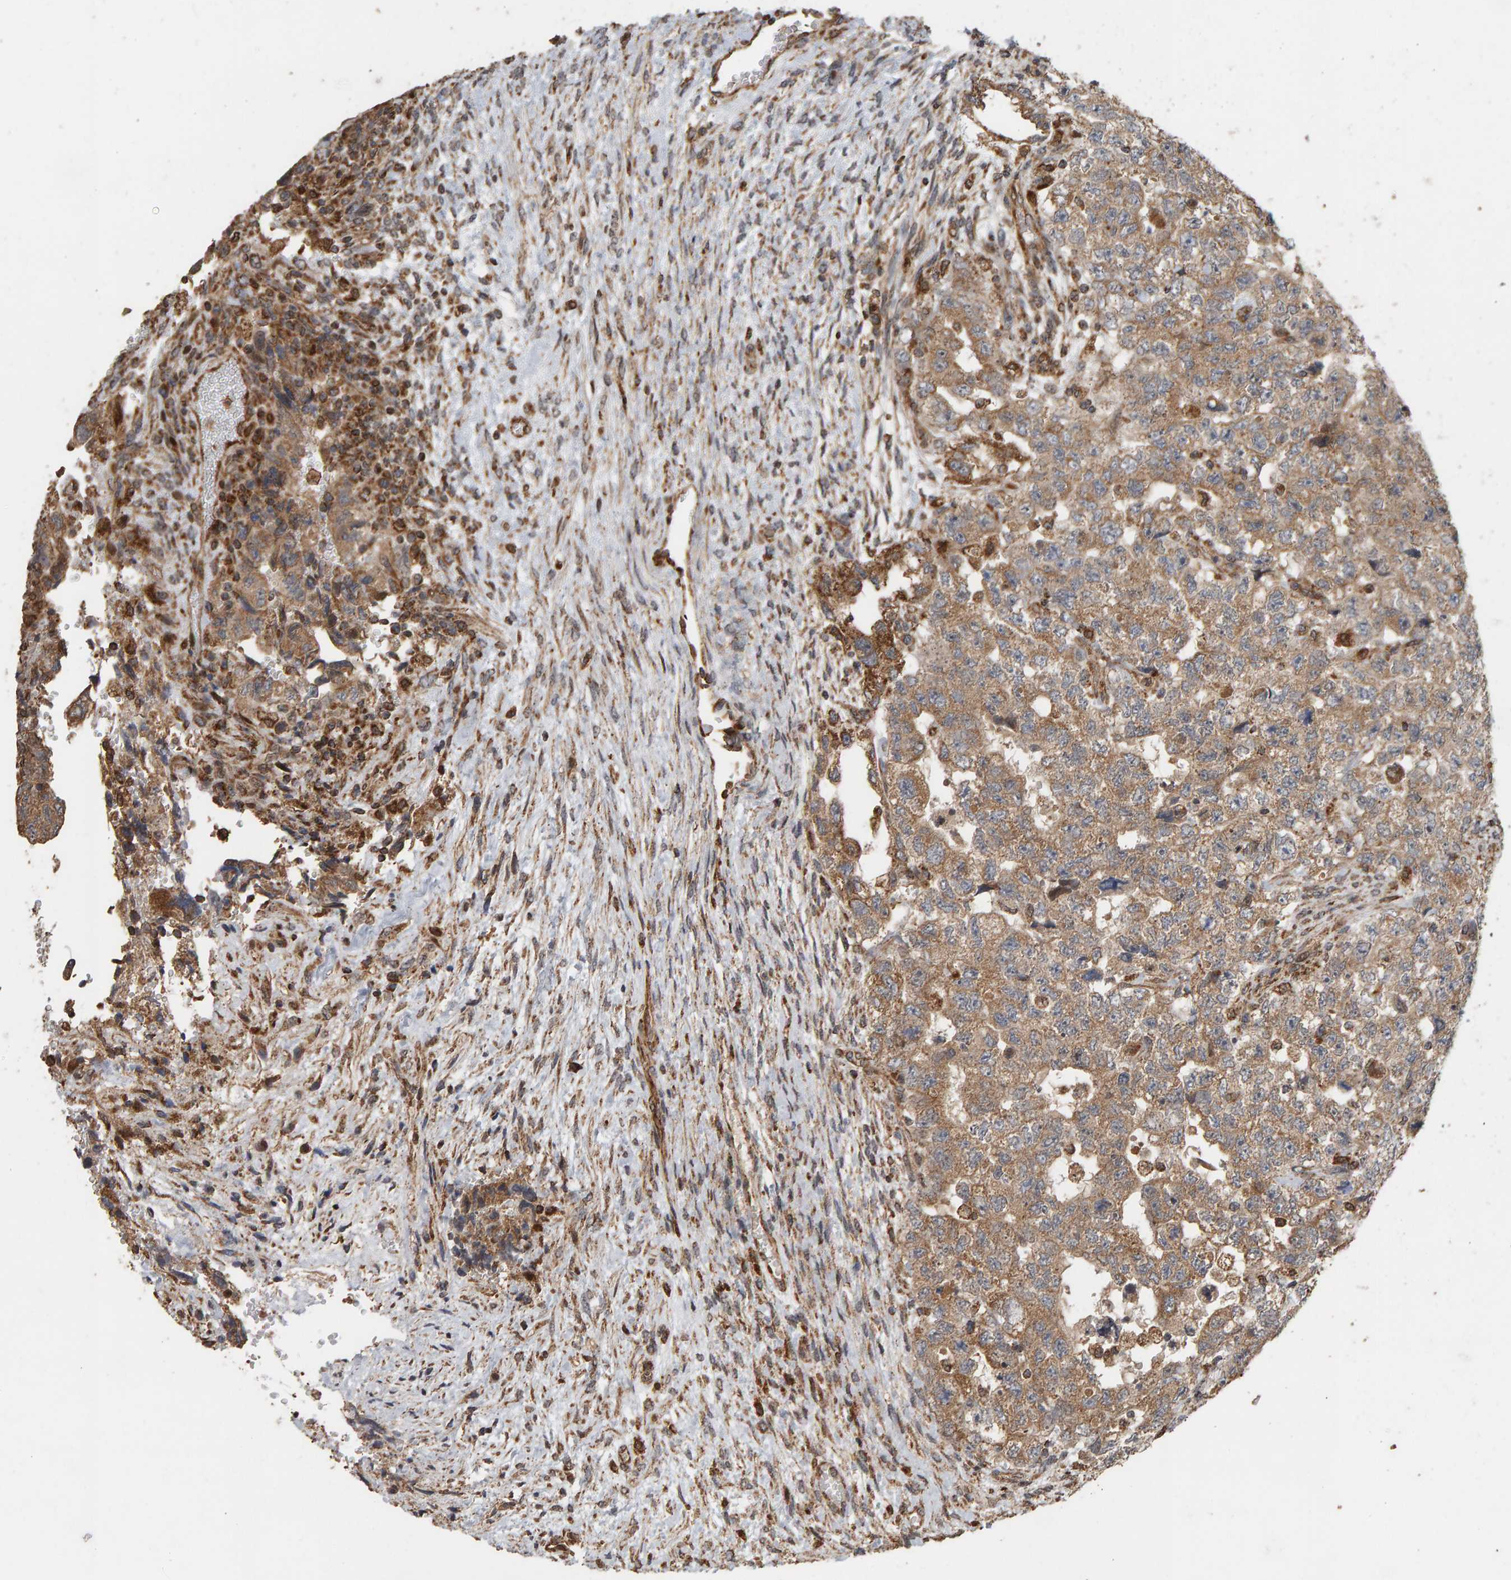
{"staining": {"intensity": "moderate", "quantity": ">75%", "location": "cytoplasmic/membranous"}, "tissue": "testis cancer", "cell_type": "Tumor cells", "image_type": "cancer", "snomed": [{"axis": "morphology", "description": "Carcinoma, Embryonal, NOS"}, {"axis": "topography", "description": "Testis"}], "caption": "This micrograph displays IHC staining of human testis cancer, with medium moderate cytoplasmic/membranous positivity in approximately >75% of tumor cells.", "gene": "GSTK1", "patient": {"sex": "male", "age": 36}}